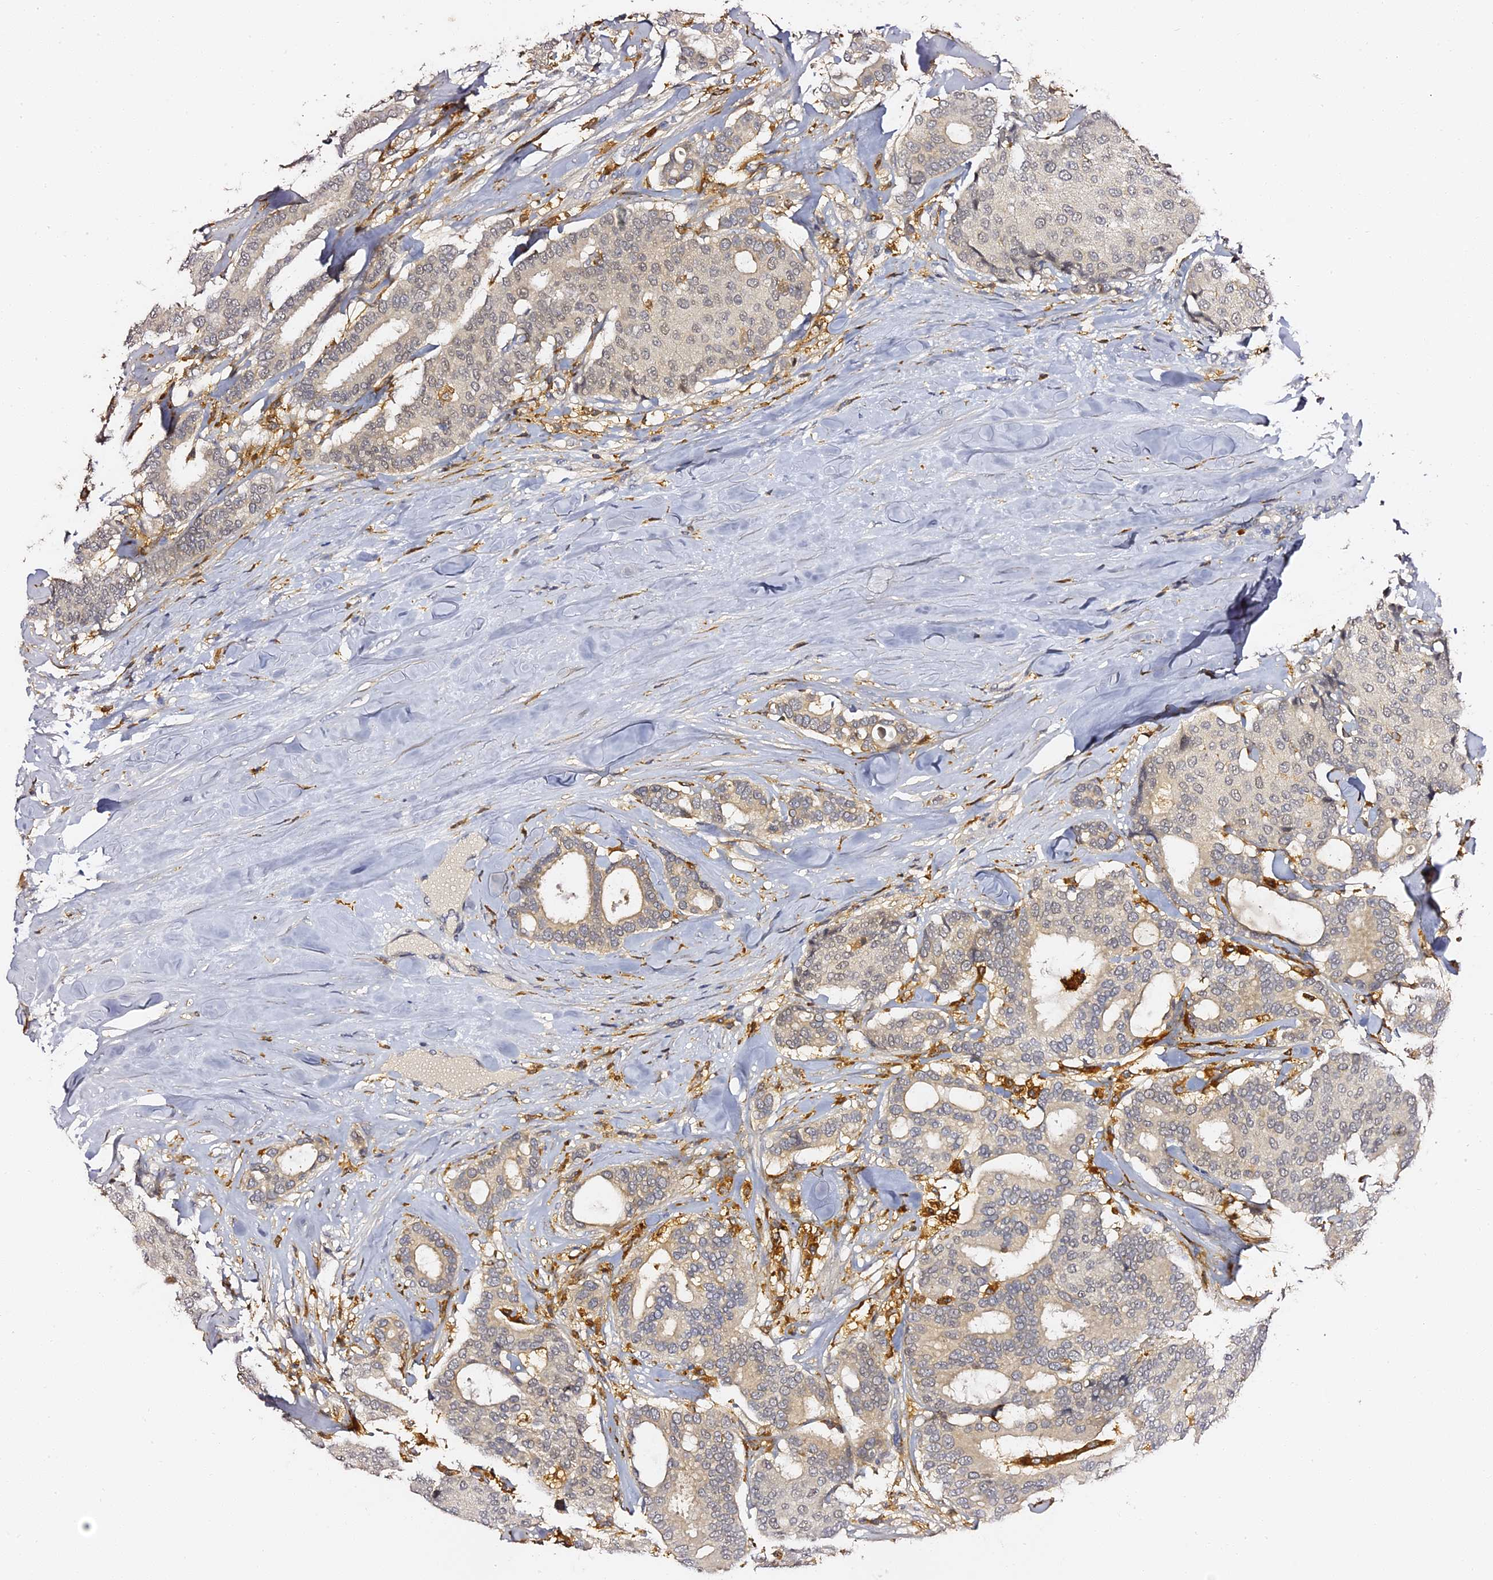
{"staining": {"intensity": "weak", "quantity": "25%-75%", "location": "nuclear"}, "tissue": "breast cancer", "cell_type": "Tumor cells", "image_type": "cancer", "snomed": [{"axis": "morphology", "description": "Duct carcinoma"}, {"axis": "topography", "description": "Breast"}], "caption": "Immunohistochemistry of breast intraductal carcinoma exhibits low levels of weak nuclear positivity in about 25%-75% of tumor cells.", "gene": "IL4I1", "patient": {"sex": "female", "age": 75}}